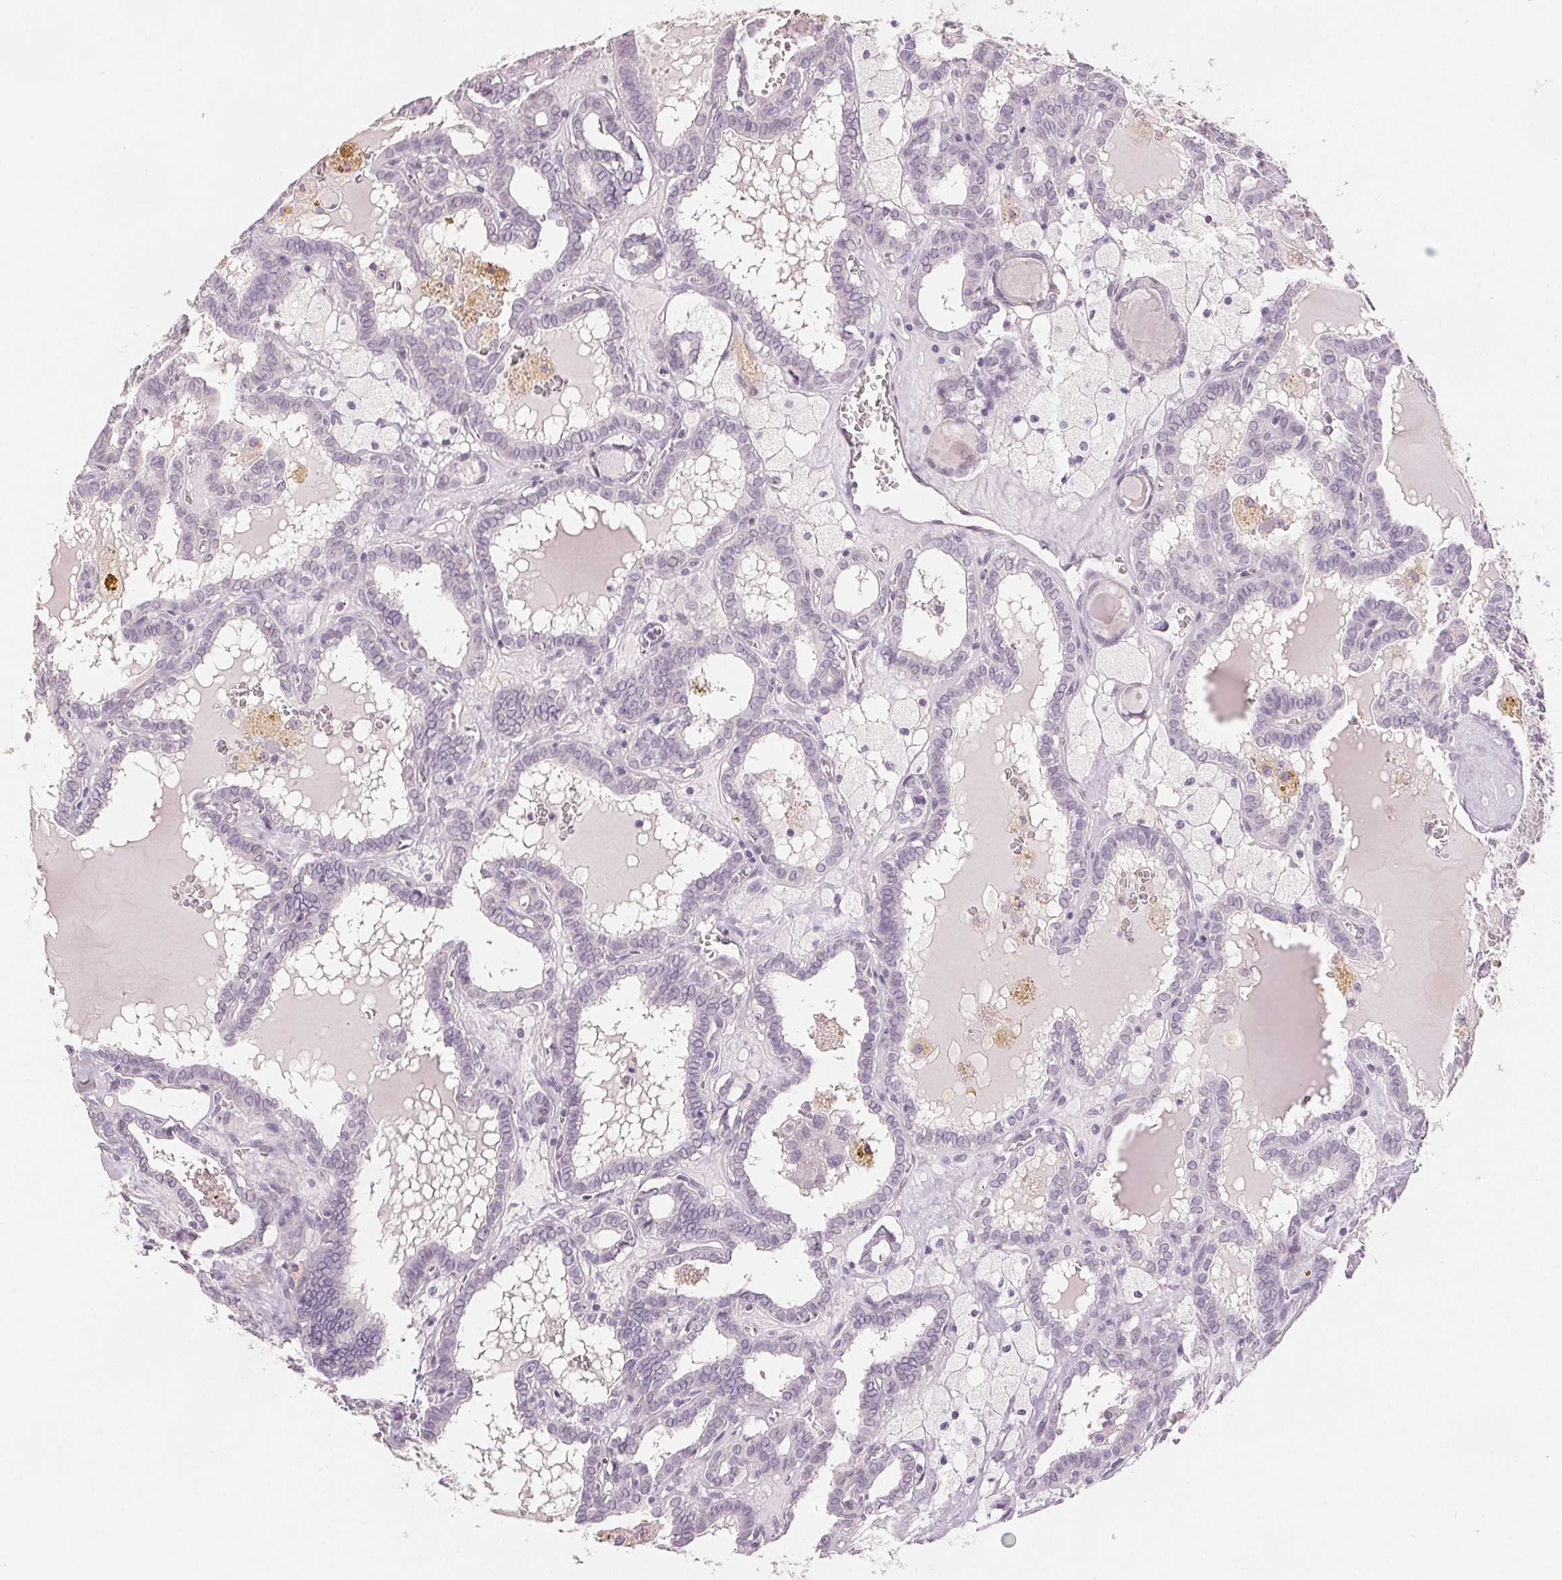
{"staining": {"intensity": "negative", "quantity": "none", "location": "none"}, "tissue": "thyroid cancer", "cell_type": "Tumor cells", "image_type": "cancer", "snomed": [{"axis": "morphology", "description": "Papillary adenocarcinoma, NOS"}, {"axis": "topography", "description": "Thyroid gland"}], "caption": "There is no significant positivity in tumor cells of thyroid cancer.", "gene": "SLC27A5", "patient": {"sex": "female", "age": 39}}